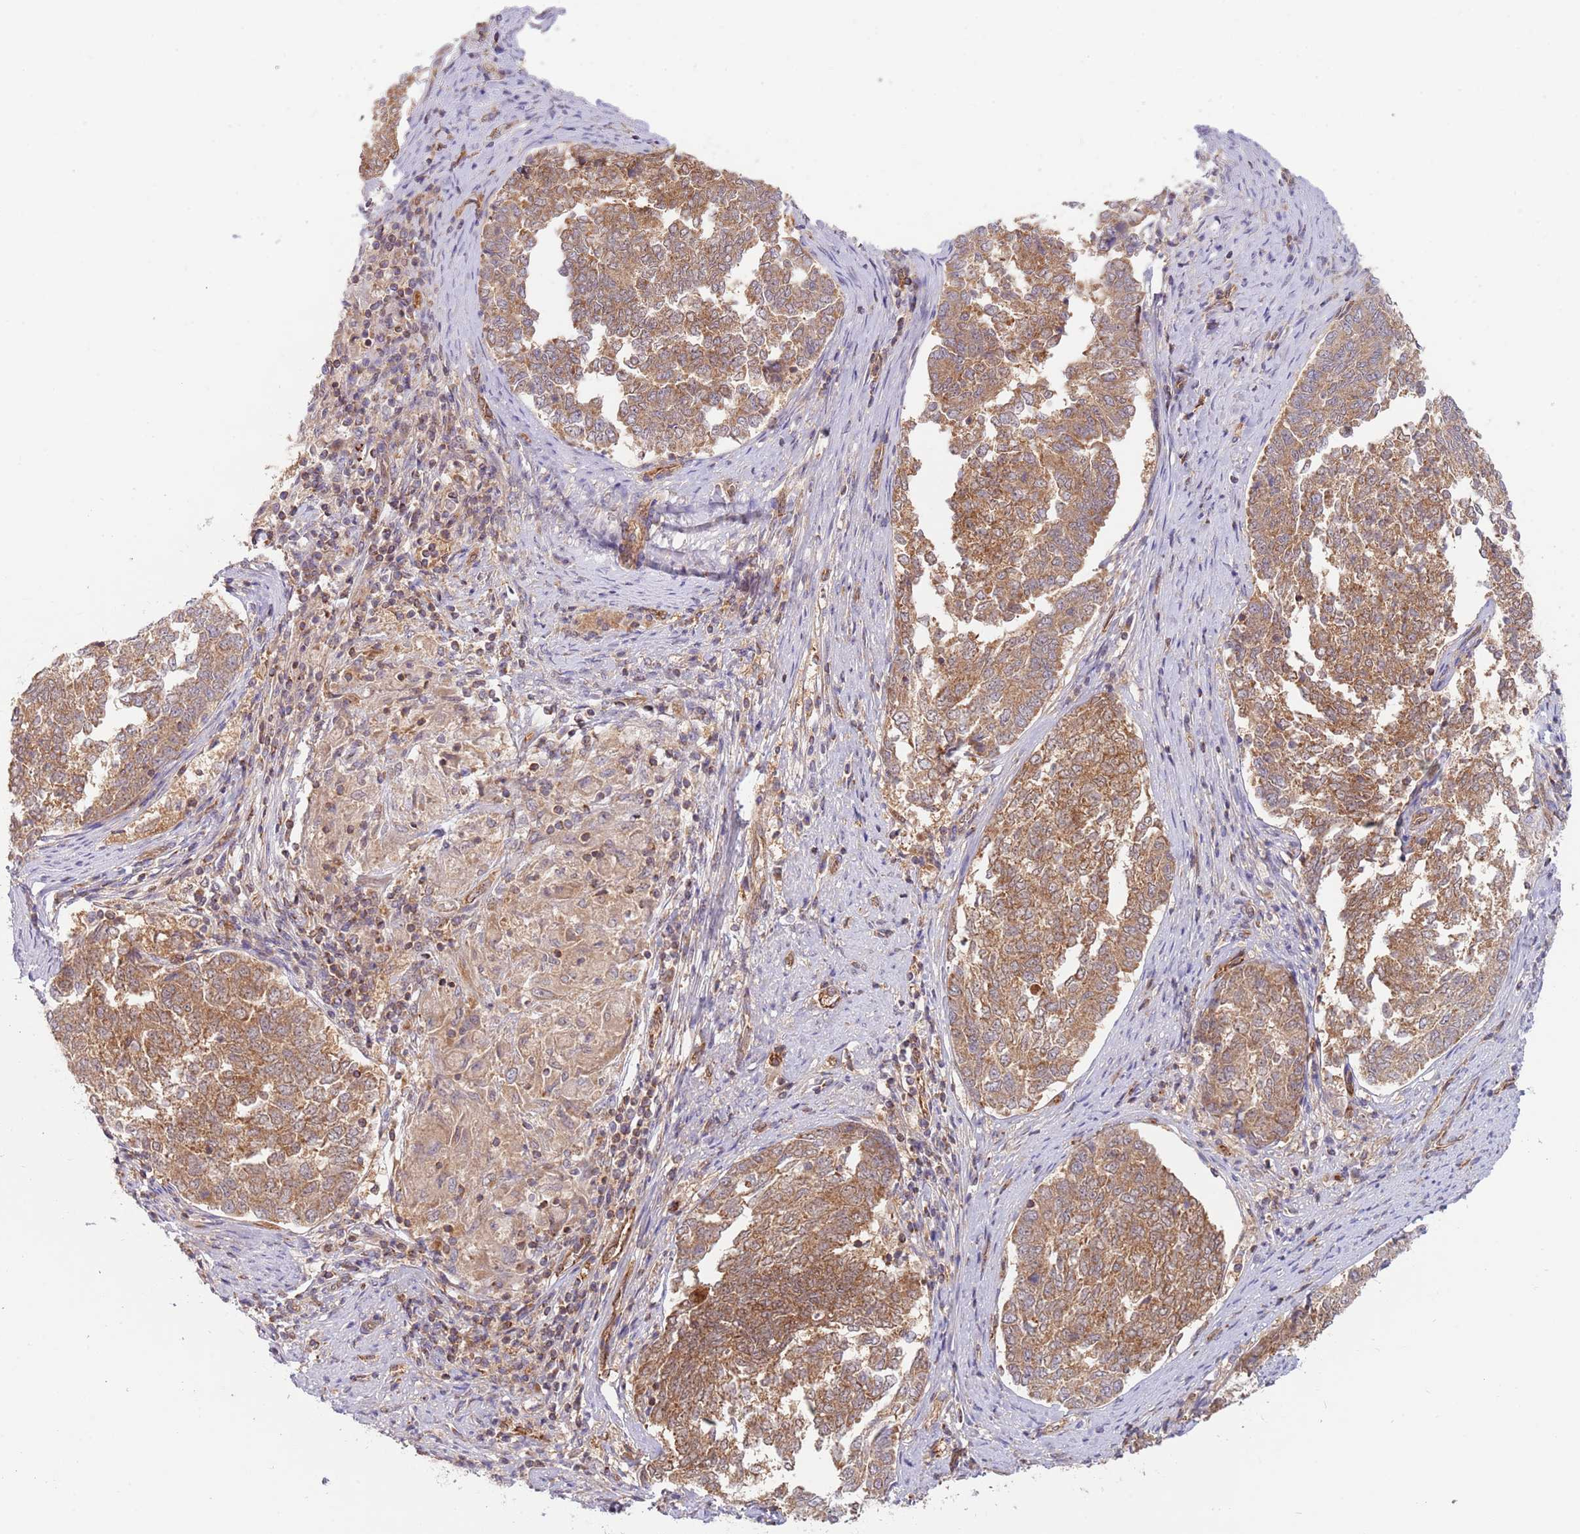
{"staining": {"intensity": "moderate", "quantity": ">75%", "location": "cytoplasmic/membranous"}, "tissue": "endometrial cancer", "cell_type": "Tumor cells", "image_type": "cancer", "snomed": [{"axis": "morphology", "description": "Adenocarcinoma, NOS"}, {"axis": "topography", "description": "Endometrium"}], "caption": "Endometrial adenocarcinoma stained for a protein reveals moderate cytoplasmic/membranous positivity in tumor cells.", "gene": "GUK1", "patient": {"sex": "female", "age": 80}}